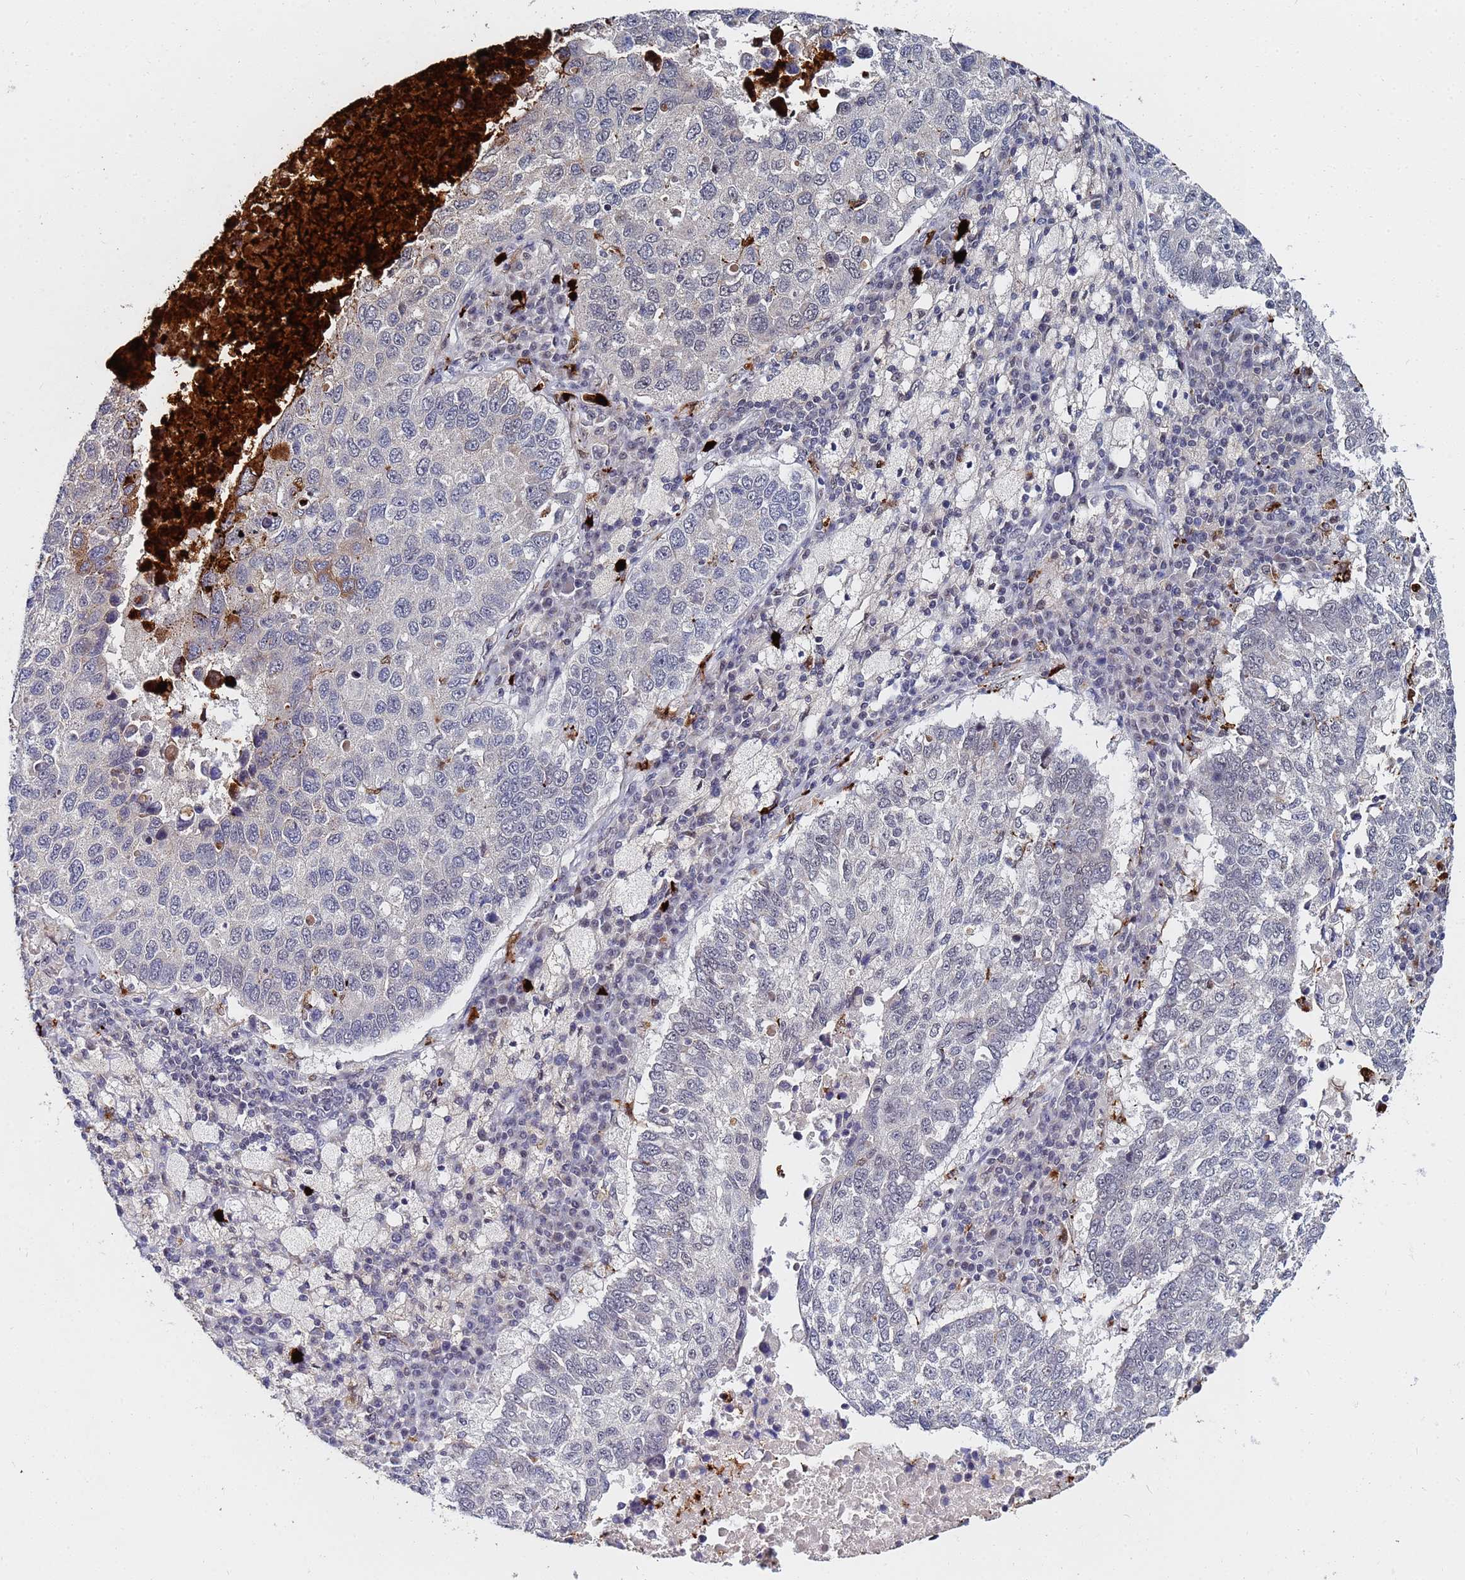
{"staining": {"intensity": "negative", "quantity": "none", "location": "none"}, "tissue": "lung cancer", "cell_type": "Tumor cells", "image_type": "cancer", "snomed": [{"axis": "morphology", "description": "Squamous cell carcinoma, NOS"}, {"axis": "topography", "description": "Lung"}], "caption": "Tumor cells show no significant protein staining in lung squamous cell carcinoma.", "gene": "MTCL1", "patient": {"sex": "male", "age": 73}}